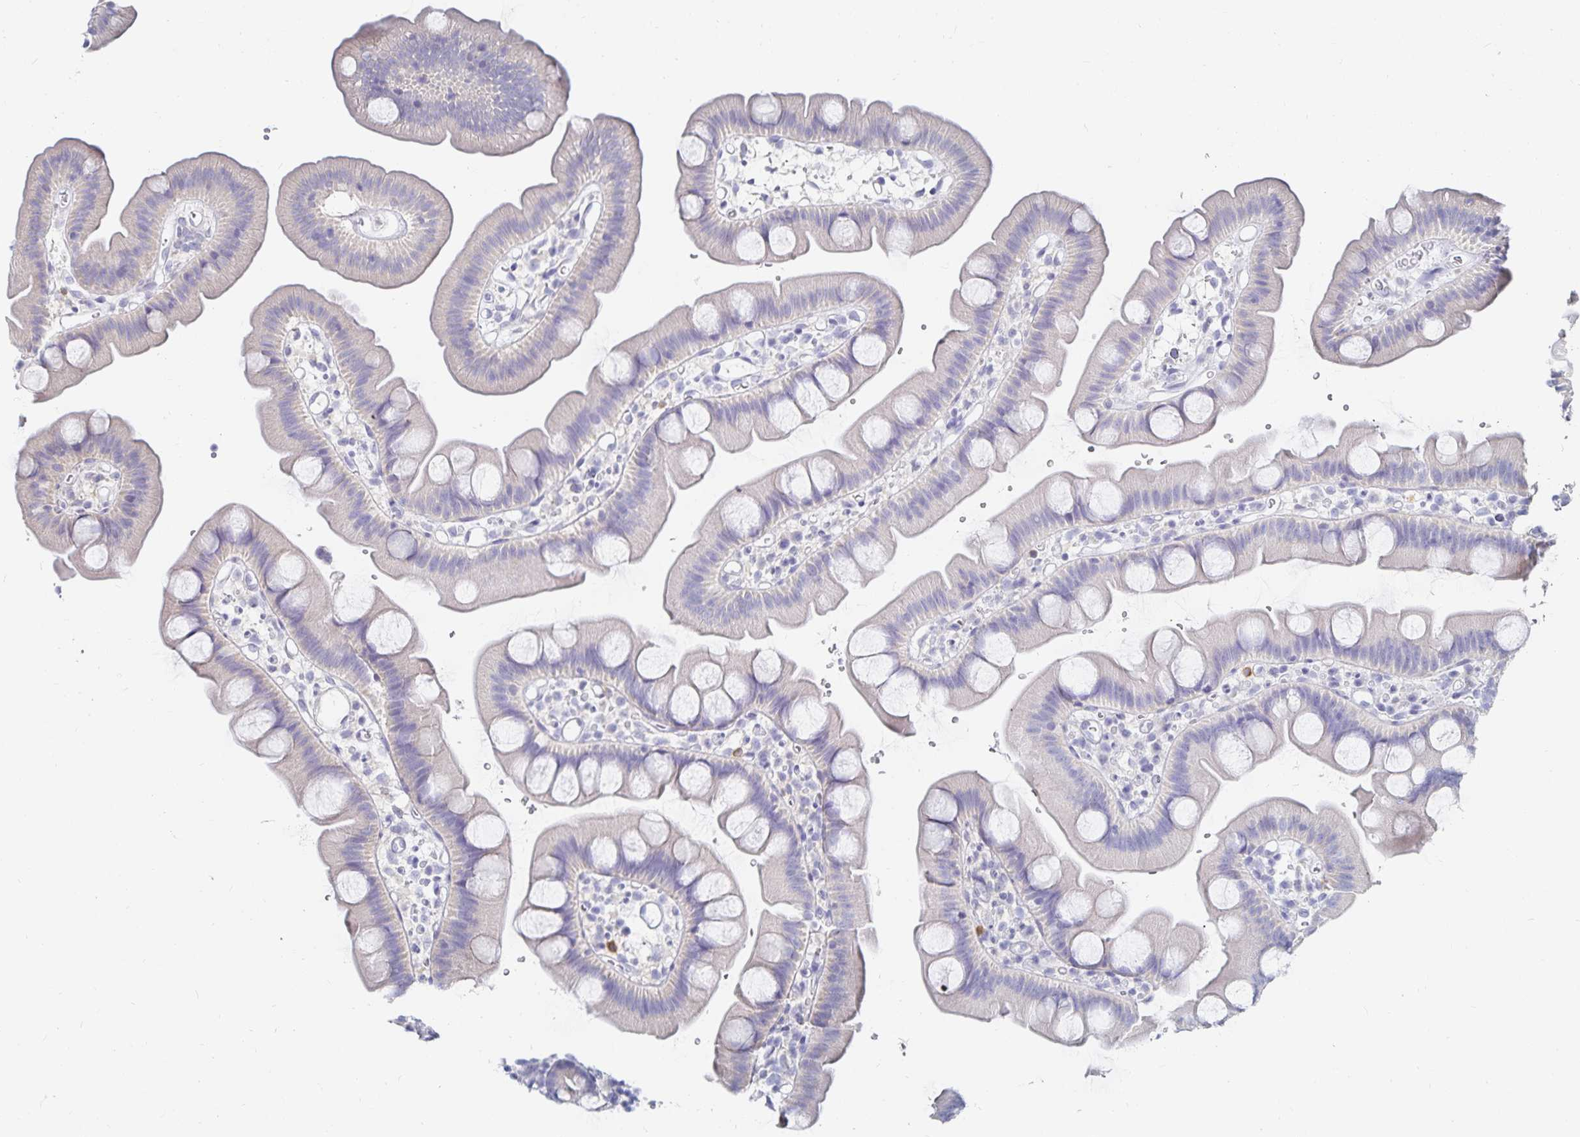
{"staining": {"intensity": "negative", "quantity": "none", "location": "none"}, "tissue": "small intestine", "cell_type": "Glandular cells", "image_type": "normal", "snomed": [{"axis": "morphology", "description": "Normal tissue, NOS"}, {"axis": "topography", "description": "Small intestine"}], "caption": "Glandular cells show no significant expression in normal small intestine.", "gene": "TNIP1", "patient": {"sex": "female", "age": 68}}